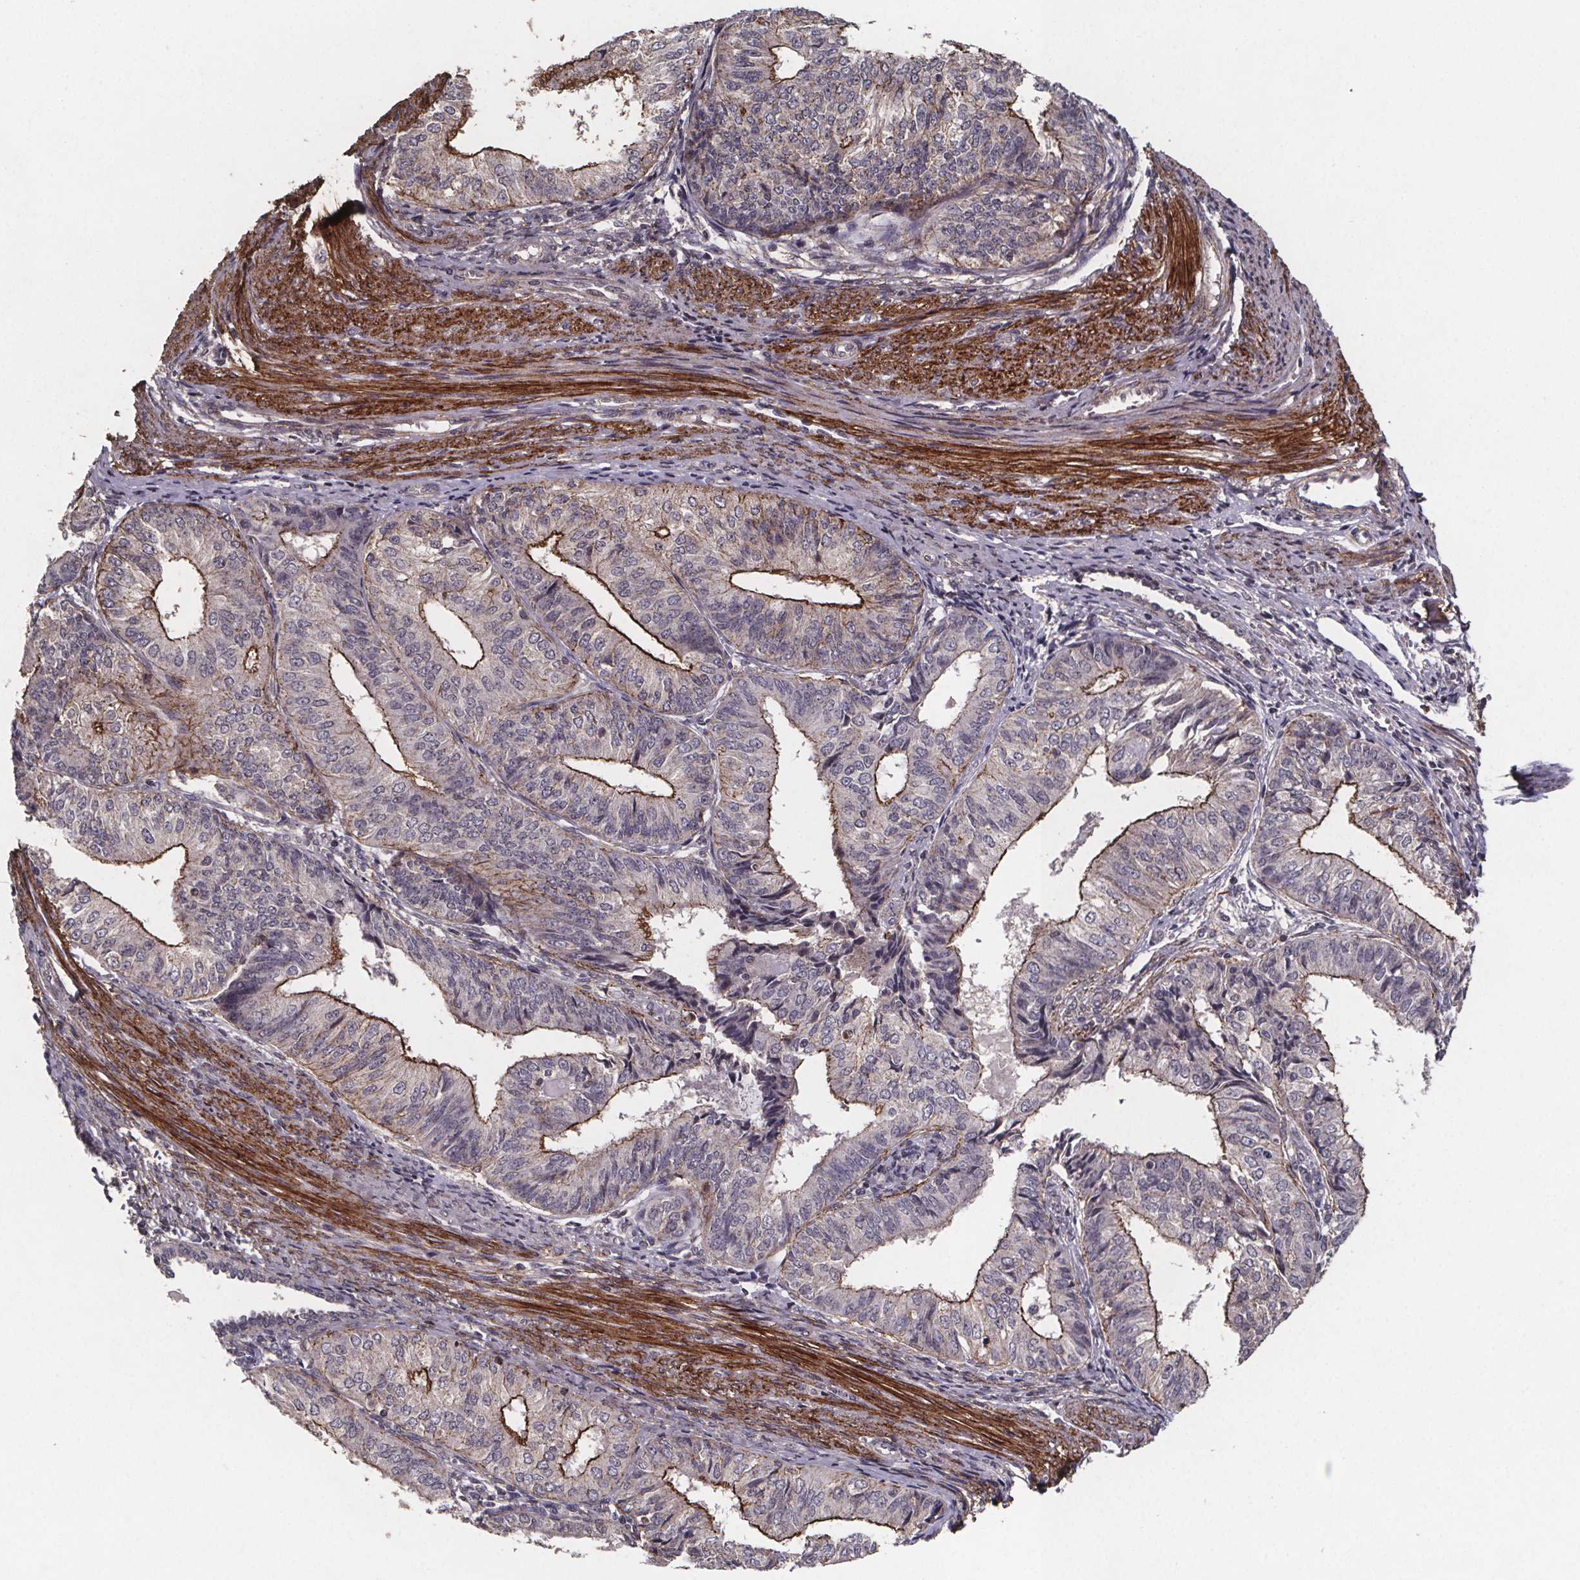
{"staining": {"intensity": "strong", "quantity": "25%-75%", "location": "cytoplasmic/membranous"}, "tissue": "endometrial cancer", "cell_type": "Tumor cells", "image_type": "cancer", "snomed": [{"axis": "morphology", "description": "Adenocarcinoma, NOS"}, {"axis": "topography", "description": "Endometrium"}], "caption": "Strong cytoplasmic/membranous positivity is appreciated in approximately 25%-75% of tumor cells in endometrial cancer (adenocarcinoma).", "gene": "PALLD", "patient": {"sex": "female", "age": 58}}